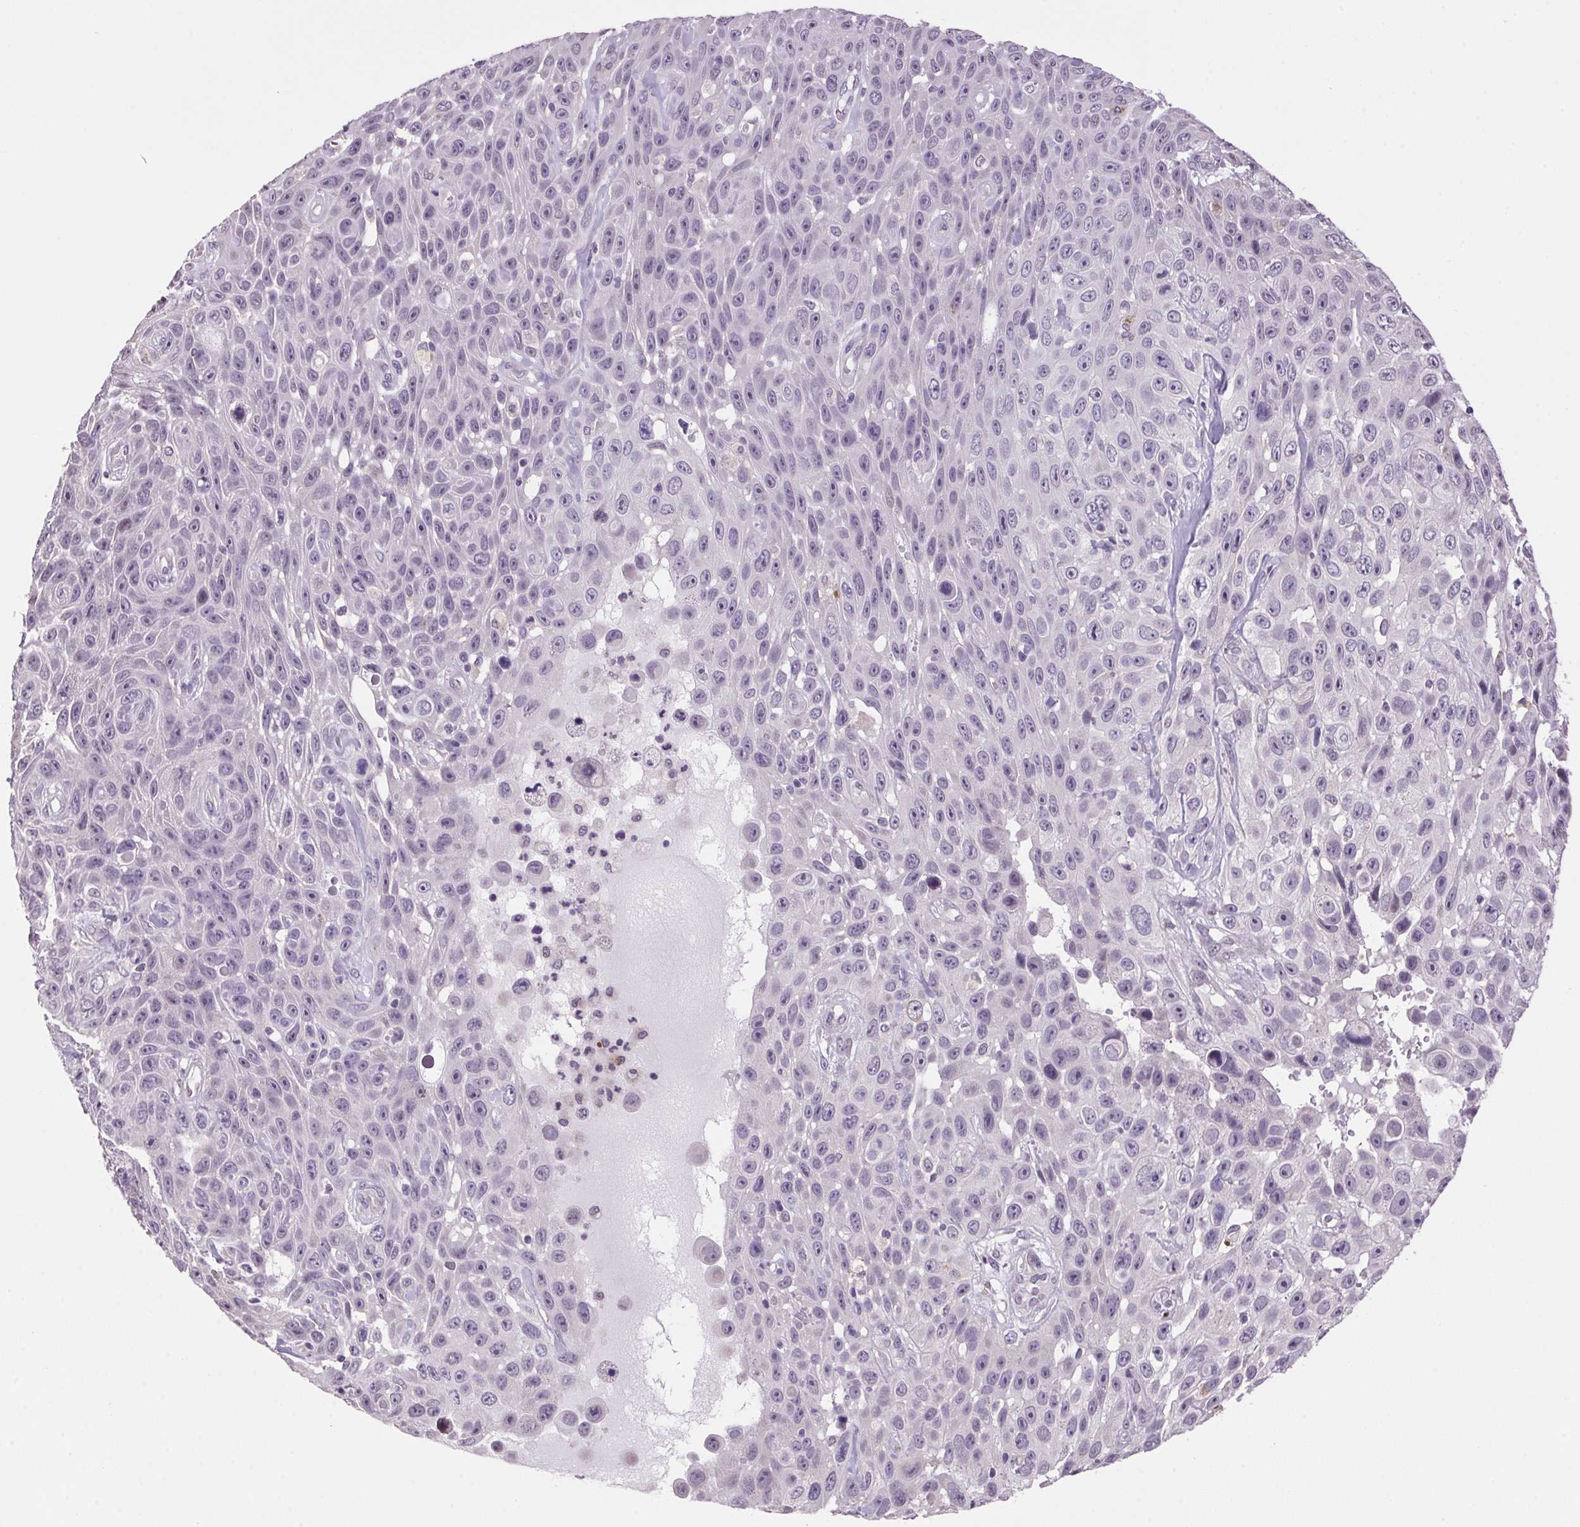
{"staining": {"intensity": "weak", "quantity": "<25%", "location": "nuclear"}, "tissue": "skin cancer", "cell_type": "Tumor cells", "image_type": "cancer", "snomed": [{"axis": "morphology", "description": "Squamous cell carcinoma, NOS"}, {"axis": "topography", "description": "Skin"}], "caption": "DAB (3,3'-diaminobenzidine) immunohistochemical staining of human squamous cell carcinoma (skin) displays no significant staining in tumor cells.", "gene": "VWA3B", "patient": {"sex": "male", "age": 82}}